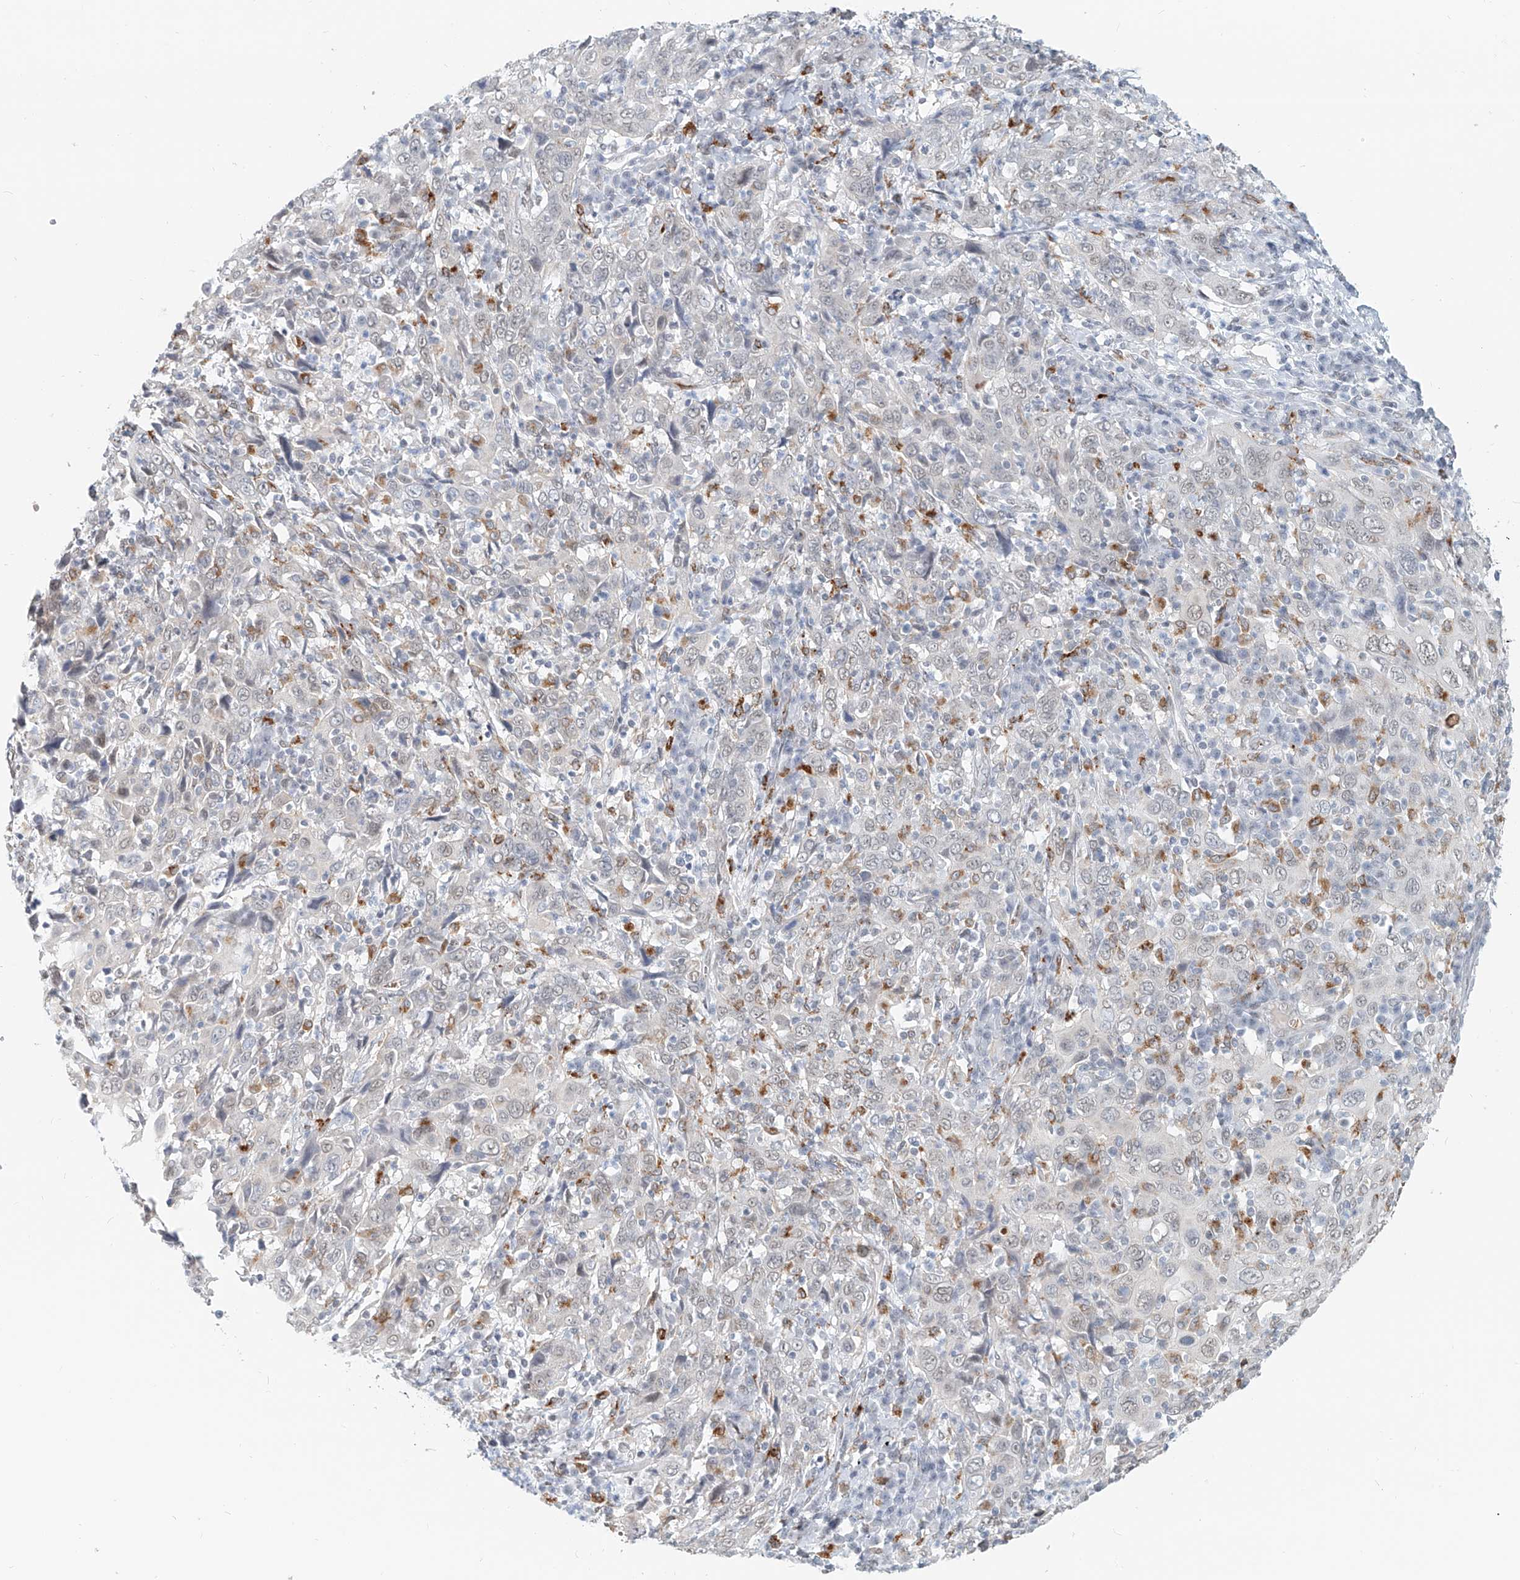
{"staining": {"intensity": "negative", "quantity": "none", "location": "none"}, "tissue": "cervical cancer", "cell_type": "Tumor cells", "image_type": "cancer", "snomed": [{"axis": "morphology", "description": "Squamous cell carcinoma, NOS"}, {"axis": "topography", "description": "Cervix"}], "caption": "Immunohistochemistry histopathology image of neoplastic tissue: cervical squamous cell carcinoma stained with DAB shows no significant protein expression in tumor cells.", "gene": "SASH1", "patient": {"sex": "female", "age": 46}}